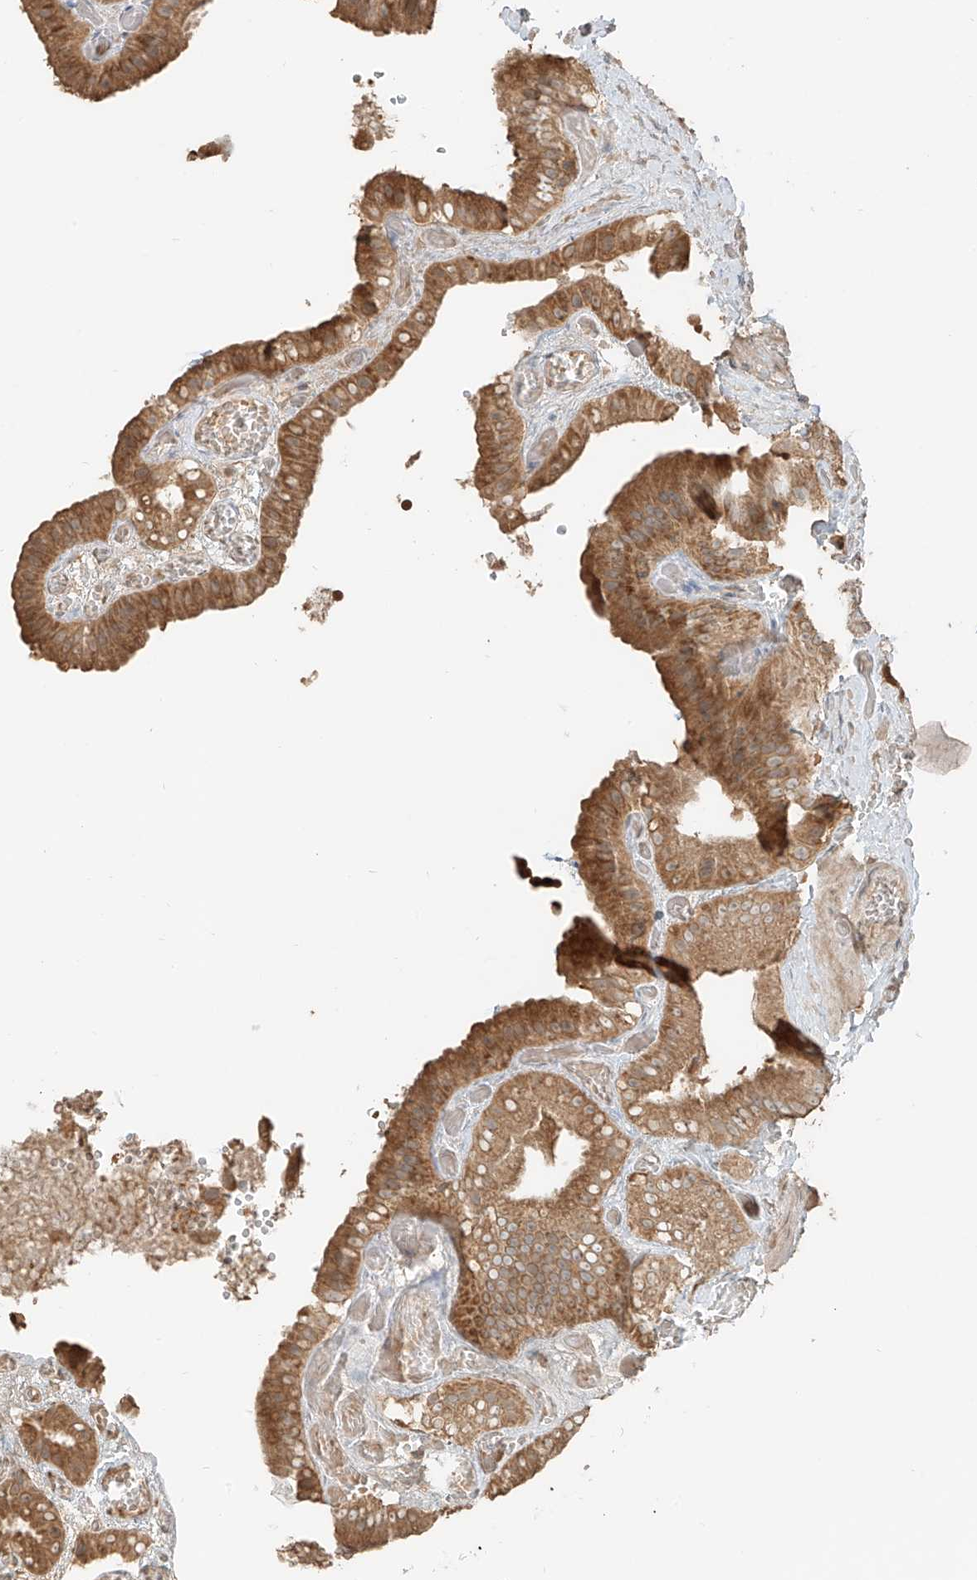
{"staining": {"intensity": "moderate", "quantity": ">75%", "location": "cytoplasmic/membranous"}, "tissue": "gallbladder", "cell_type": "Glandular cells", "image_type": "normal", "snomed": [{"axis": "morphology", "description": "Normal tissue, NOS"}, {"axis": "topography", "description": "Gallbladder"}], "caption": "Brown immunohistochemical staining in normal gallbladder demonstrates moderate cytoplasmic/membranous staining in about >75% of glandular cells.", "gene": "RFTN2", "patient": {"sex": "female", "age": 64}}